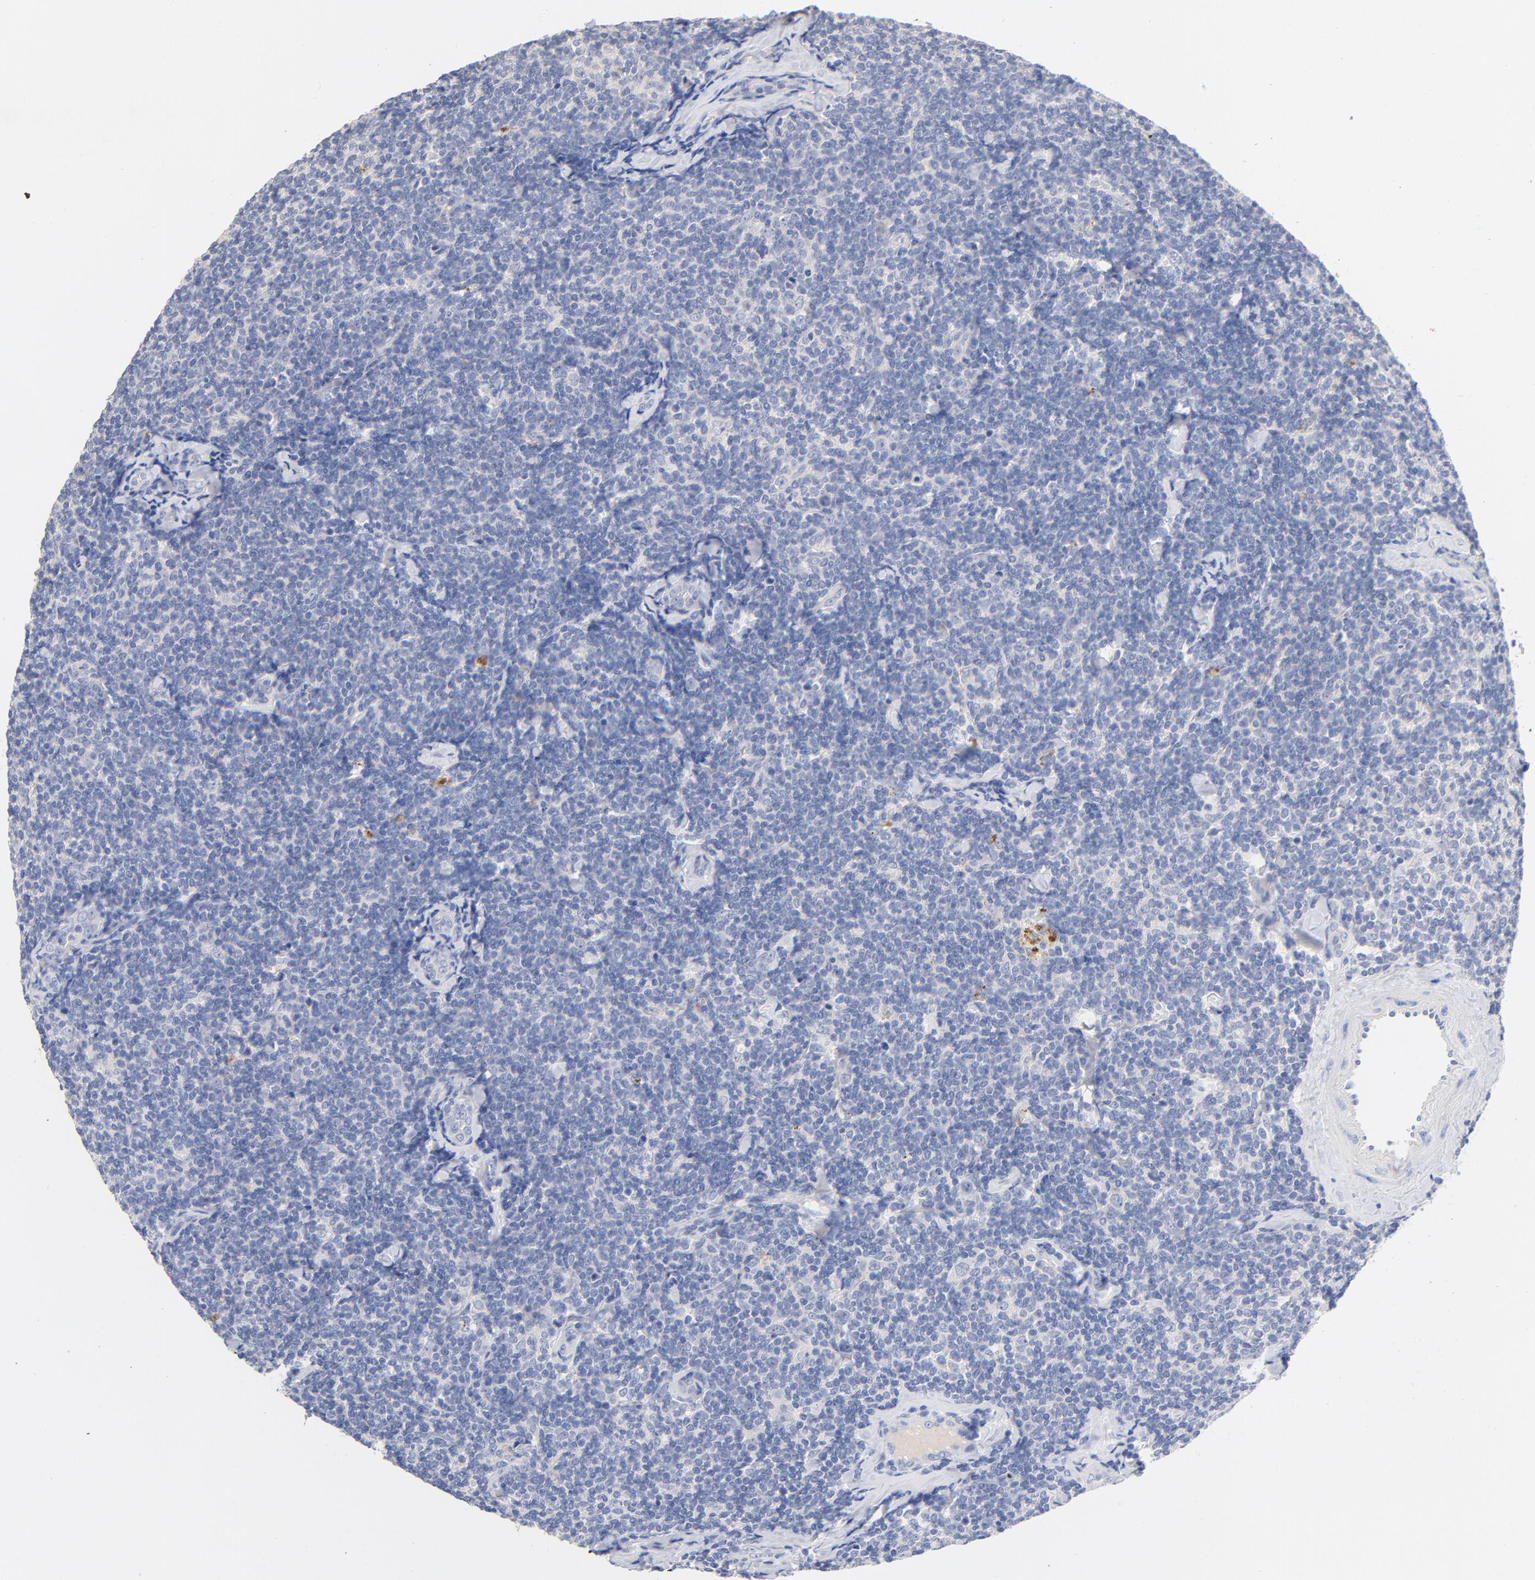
{"staining": {"intensity": "negative", "quantity": "none", "location": "none"}, "tissue": "lymphoma", "cell_type": "Tumor cells", "image_type": "cancer", "snomed": [{"axis": "morphology", "description": "Malignant lymphoma, non-Hodgkin's type, Low grade"}, {"axis": "topography", "description": "Lymph node"}], "caption": "An immunohistochemistry photomicrograph of lymphoma is shown. There is no staining in tumor cells of lymphoma.", "gene": "CPS1", "patient": {"sex": "female", "age": 56}}